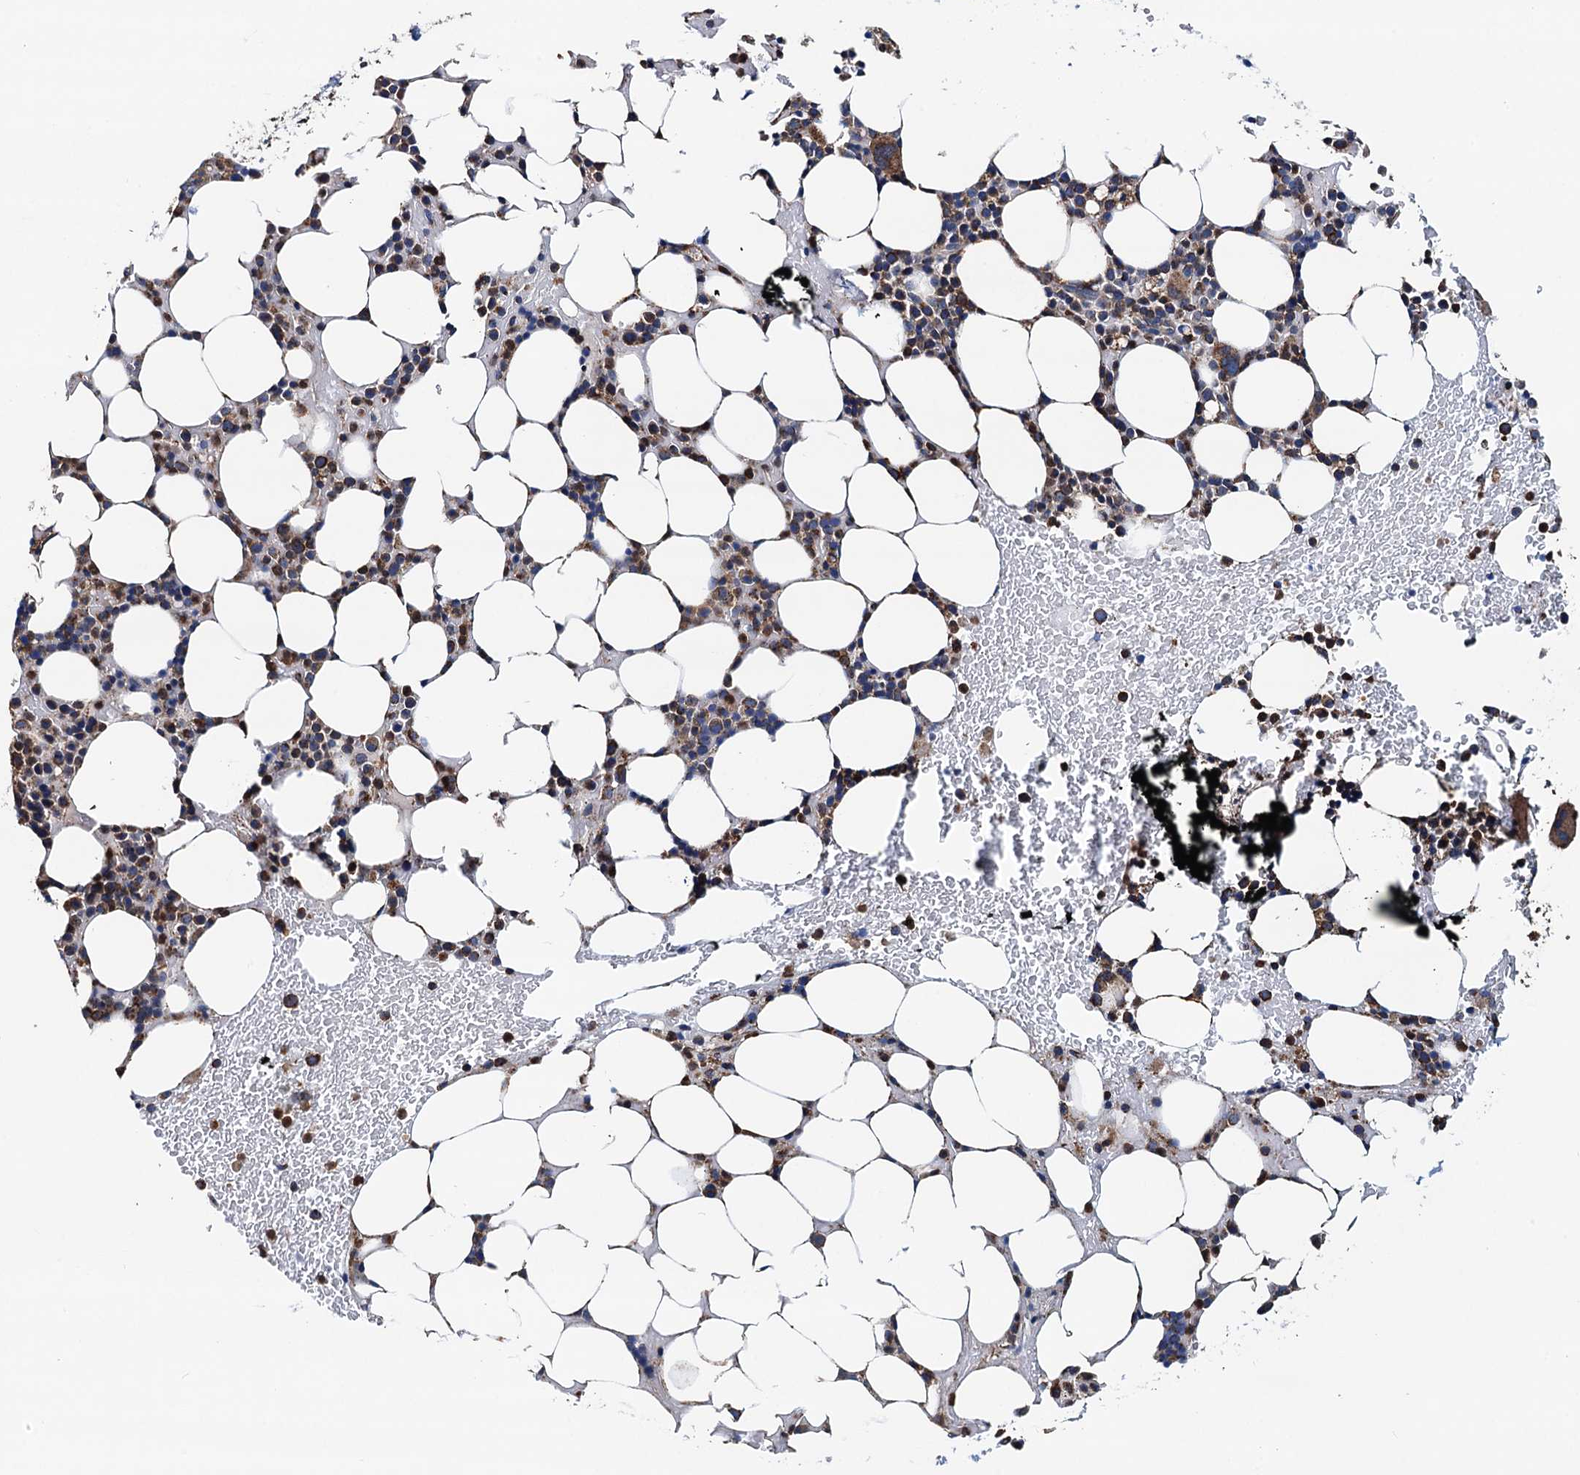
{"staining": {"intensity": "moderate", "quantity": ">75%", "location": "cytoplasmic/membranous"}, "tissue": "bone marrow", "cell_type": "Hematopoietic cells", "image_type": "normal", "snomed": [{"axis": "morphology", "description": "Normal tissue, NOS"}, {"axis": "topography", "description": "Bone marrow"}], "caption": "Bone marrow stained with immunohistochemistry demonstrates moderate cytoplasmic/membranous positivity in about >75% of hematopoietic cells.", "gene": "AAGAB", "patient": {"sex": "male", "age": 78}}